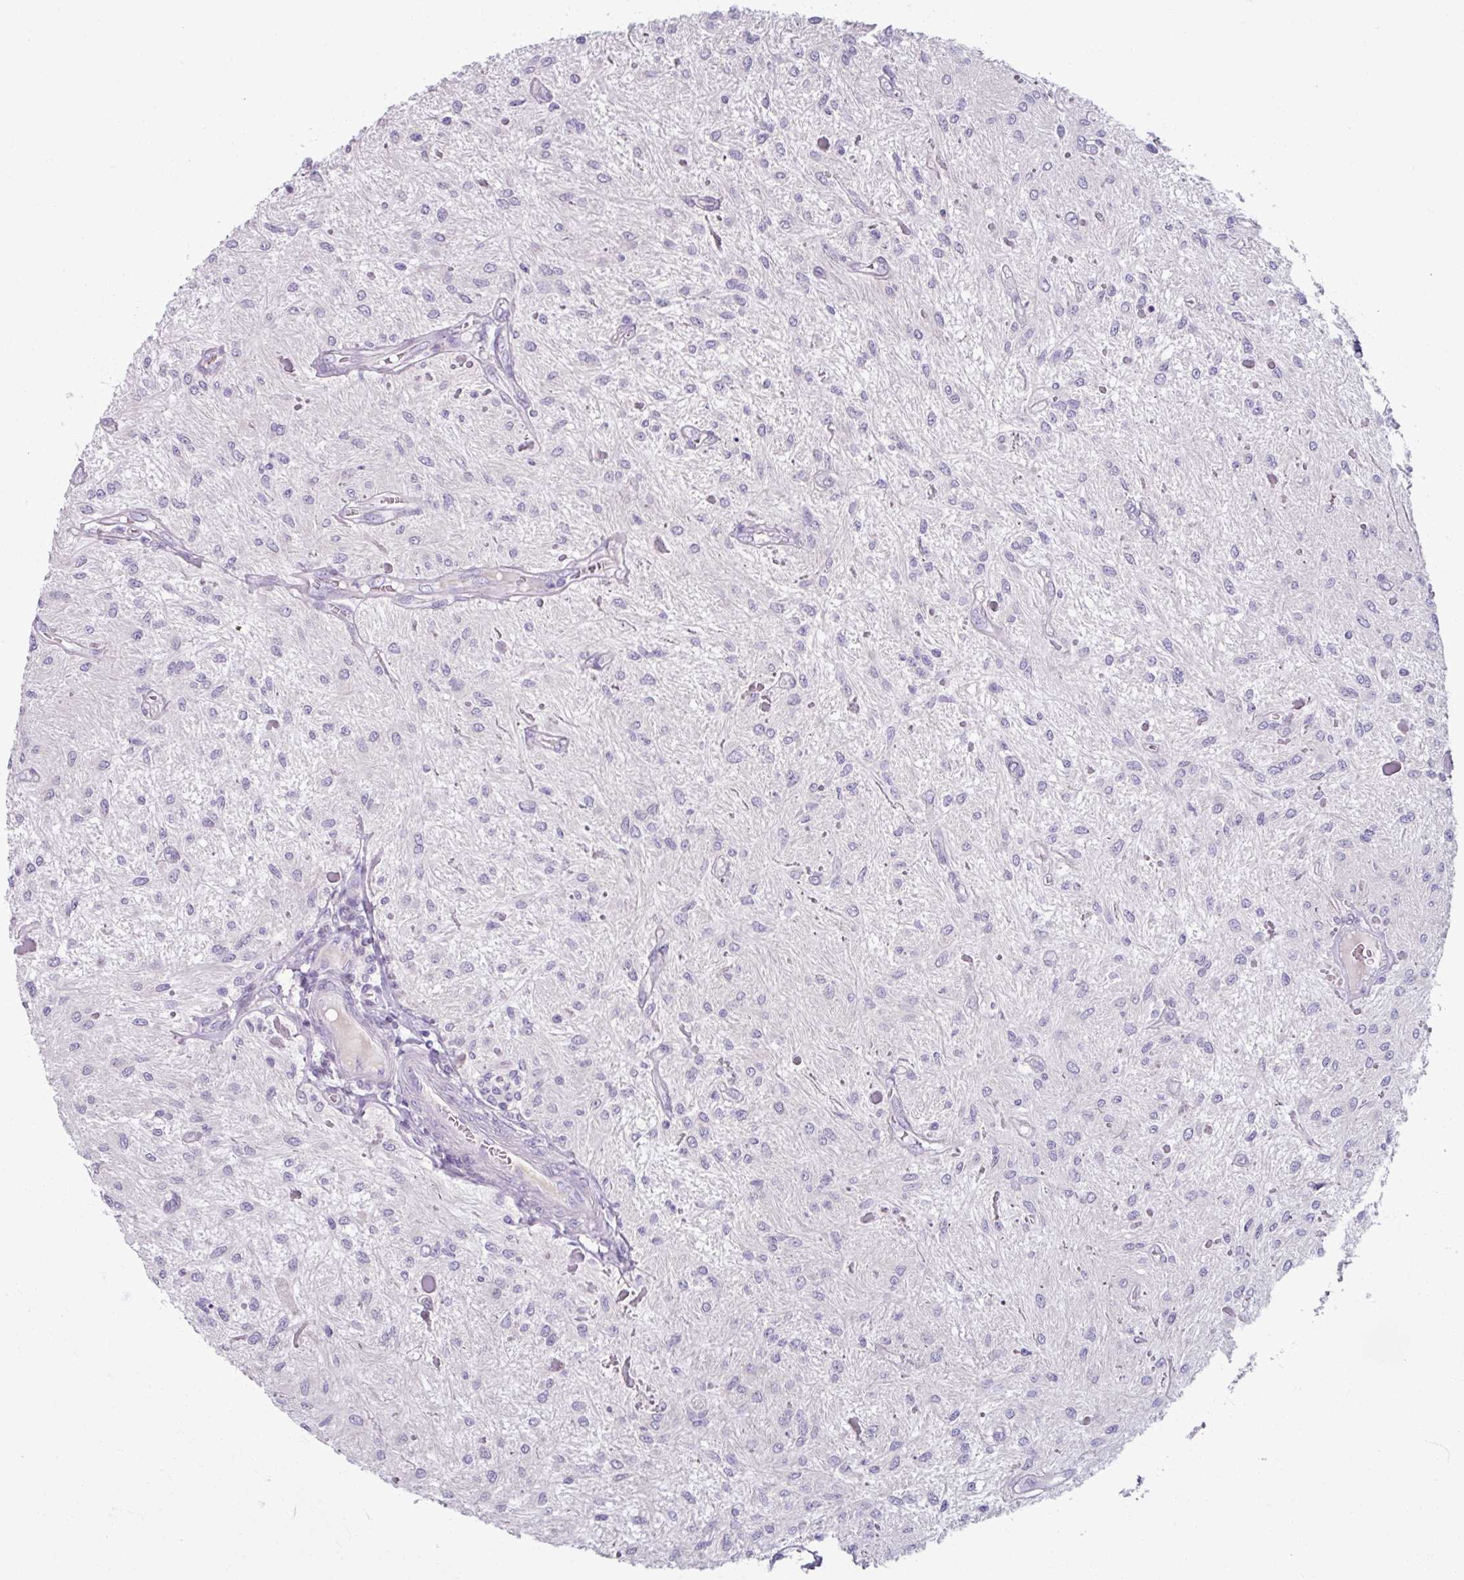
{"staining": {"intensity": "negative", "quantity": "none", "location": "none"}, "tissue": "glioma", "cell_type": "Tumor cells", "image_type": "cancer", "snomed": [{"axis": "morphology", "description": "Glioma, malignant, Low grade"}, {"axis": "topography", "description": "Cerebellum"}], "caption": "High magnification brightfield microscopy of glioma stained with DAB (brown) and counterstained with hematoxylin (blue): tumor cells show no significant positivity.", "gene": "SMIM11", "patient": {"sex": "female", "age": 14}}